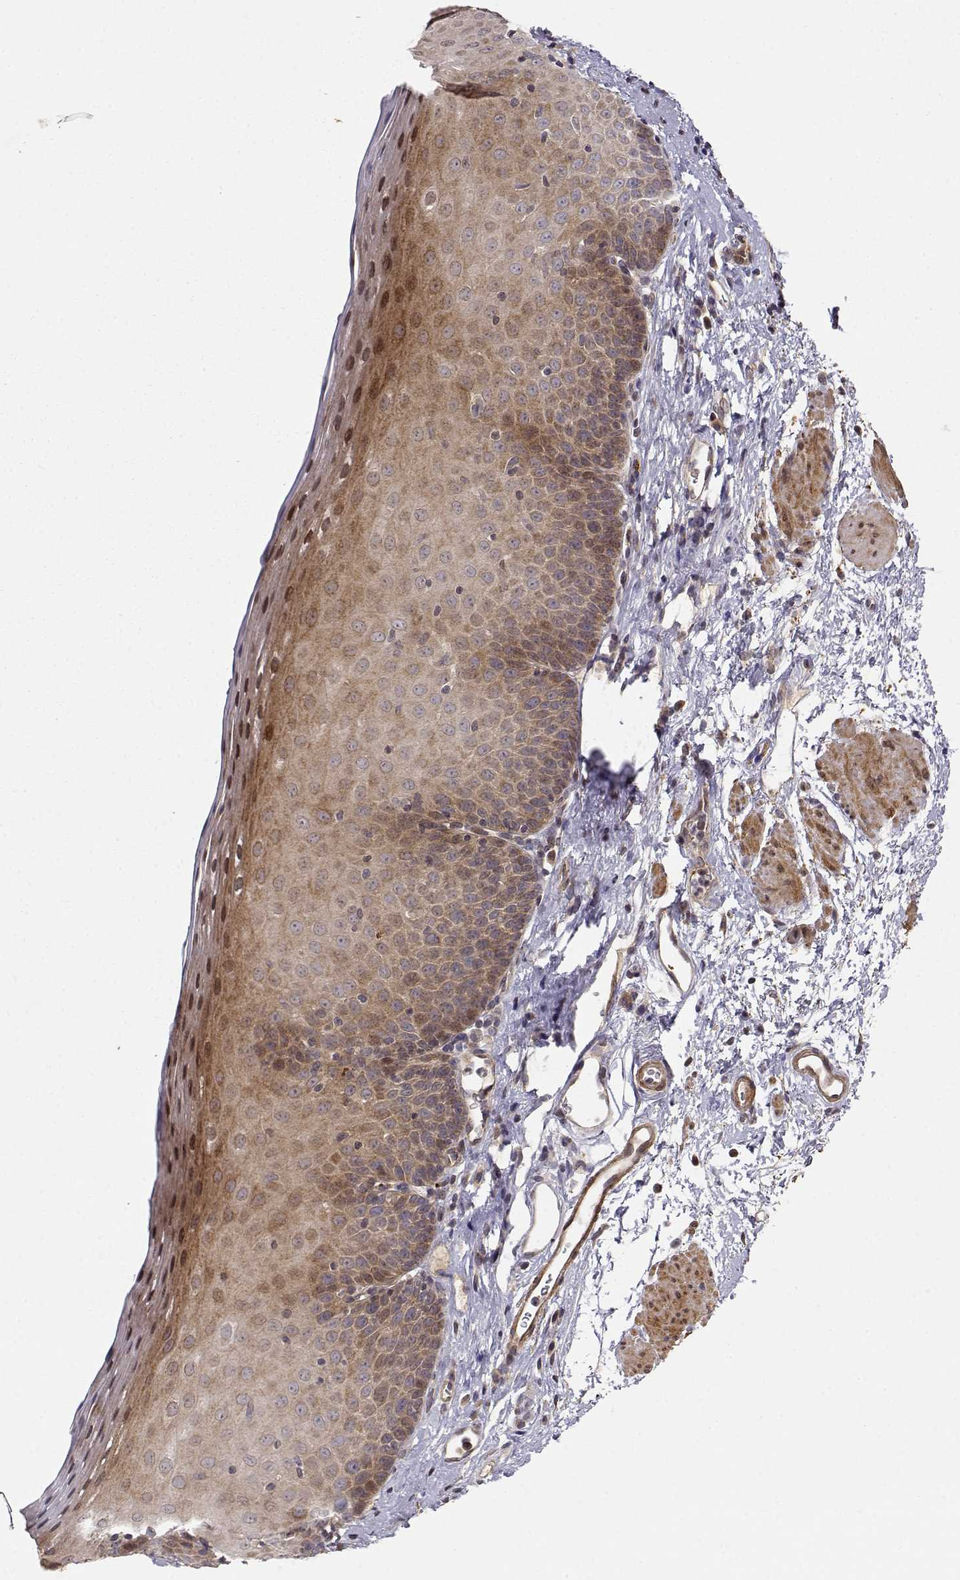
{"staining": {"intensity": "weak", "quantity": ">75%", "location": "cytoplasmic/membranous"}, "tissue": "esophagus", "cell_type": "Squamous epithelial cells", "image_type": "normal", "snomed": [{"axis": "morphology", "description": "Normal tissue, NOS"}, {"axis": "topography", "description": "Esophagus"}], "caption": "This is a photomicrograph of IHC staining of benign esophagus, which shows weak expression in the cytoplasmic/membranous of squamous epithelial cells.", "gene": "PICK1", "patient": {"sex": "female", "age": 64}}